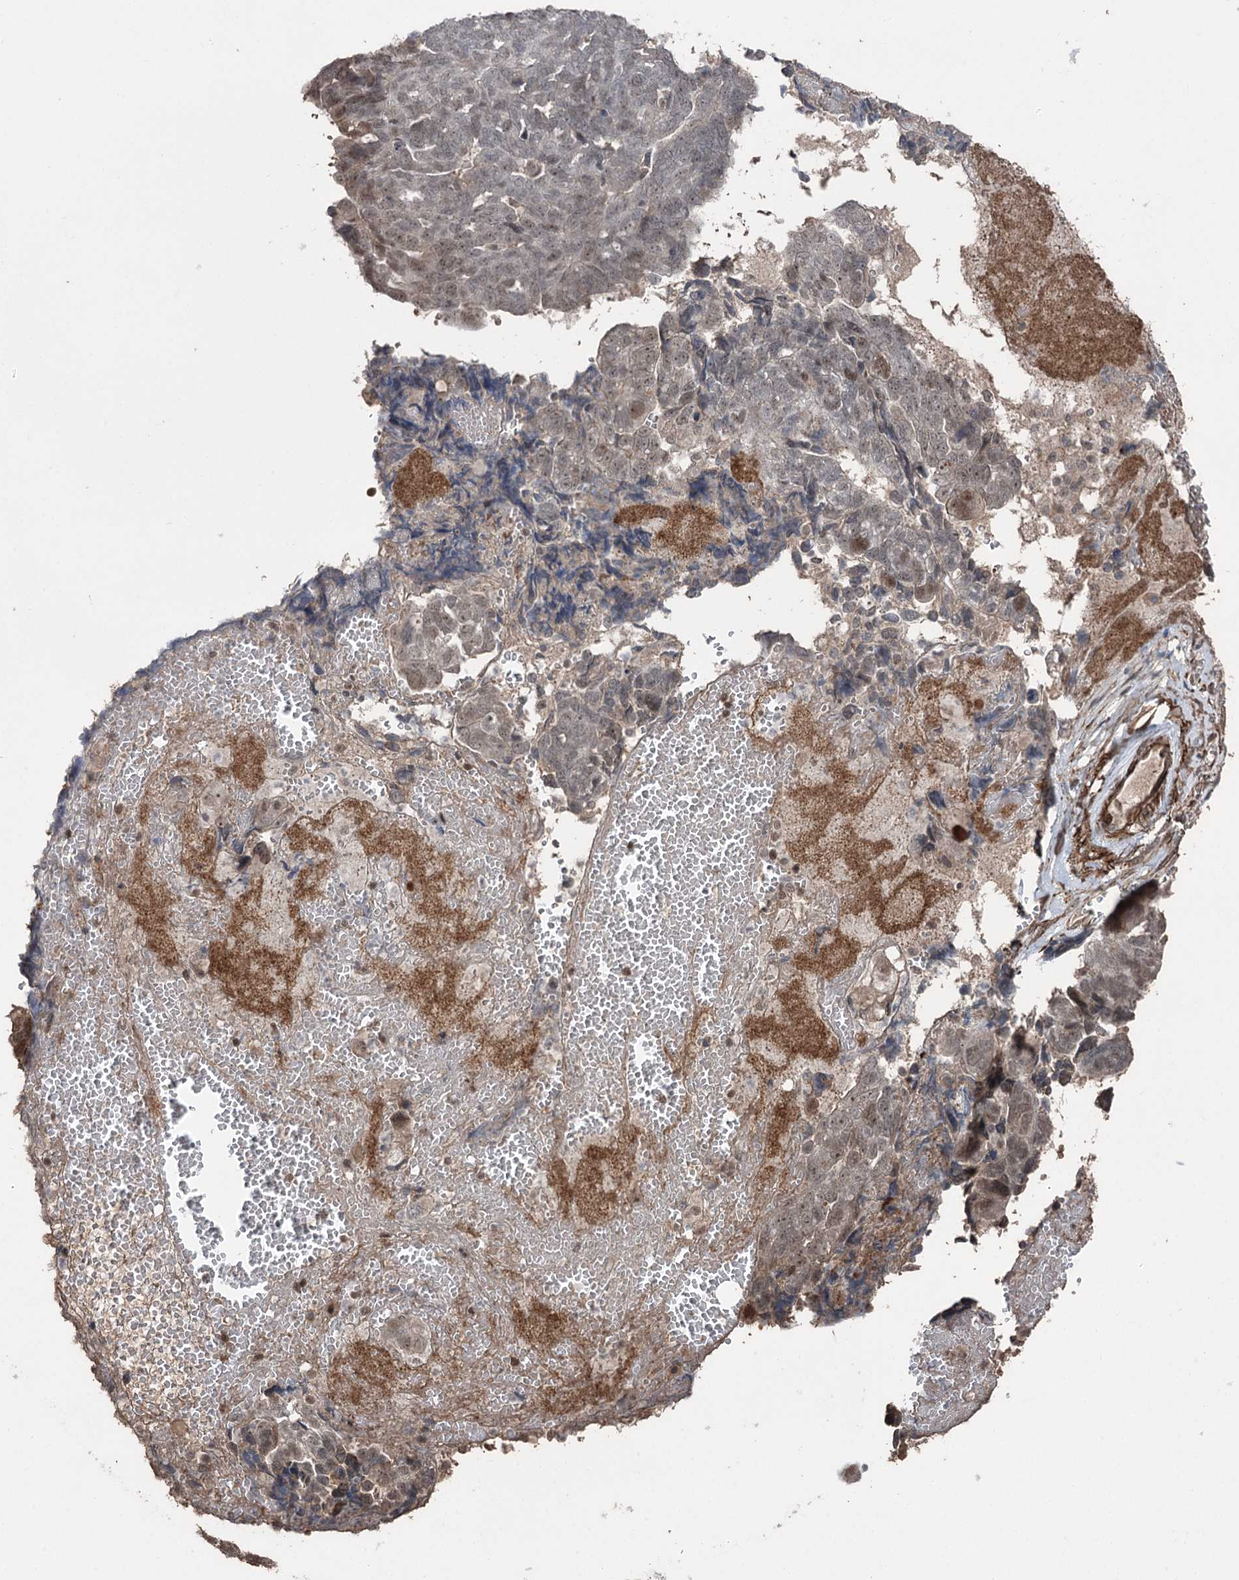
{"staining": {"intensity": "moderate", "quantity": "25%-75%", "location": "nuclear"}, "tissue": "ovarian cancer", "cell_type": "Tumor cells", "image_type": "cancer", "snomed": [{"axis": "morphology", "description": "Cystadenocarcinoma, serous, NOS"}, {"axis": "topography", "description": "Ovary"}], "caption": "Ovarian cancer was stained to show a protein in brown. There is medium levels of moderate nuclear staining in about 25%-75% of tumor cells. (brown staining indicates protein expression, while blue staining denotes nuclei).", "gene": "CCDC82", "patient": {"sex": "female", "age": 79}}